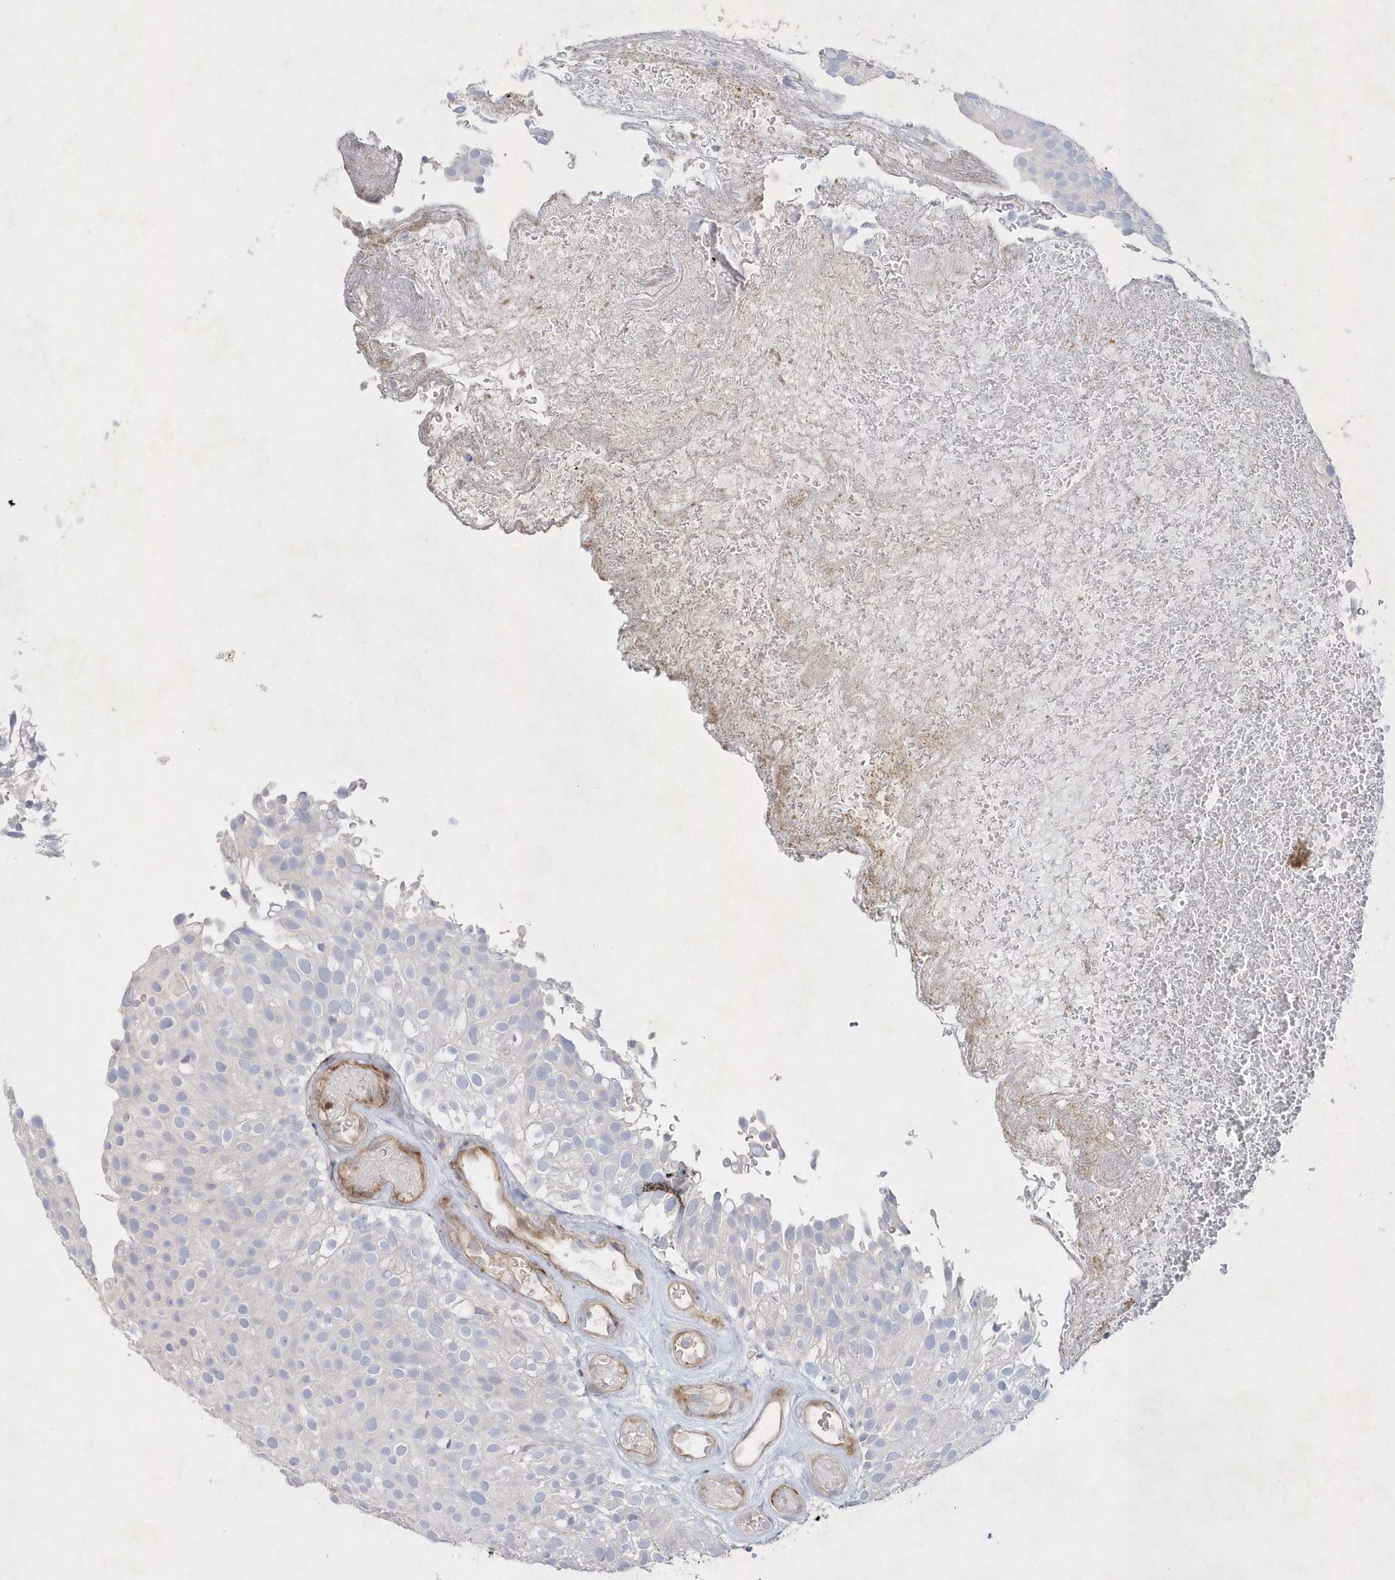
{"staining": {"intensity": "negative", "quantity": "none", "location": "none"}, "tissue": "urothelial cancer", "cell_type": "Tumor cells", "image_type": "cancer", "snomed": [{"axis": "morphology", "description": "Urothelial carcinoma, Low grade"}, {"axis": "topography", "description": "Urinary bladder"}], "caption": "Tumor cells are negative for protein expression in human urothelial cancer.", "gene": "TMEM132B", "patient": {"sex": "male", "age": 78}}